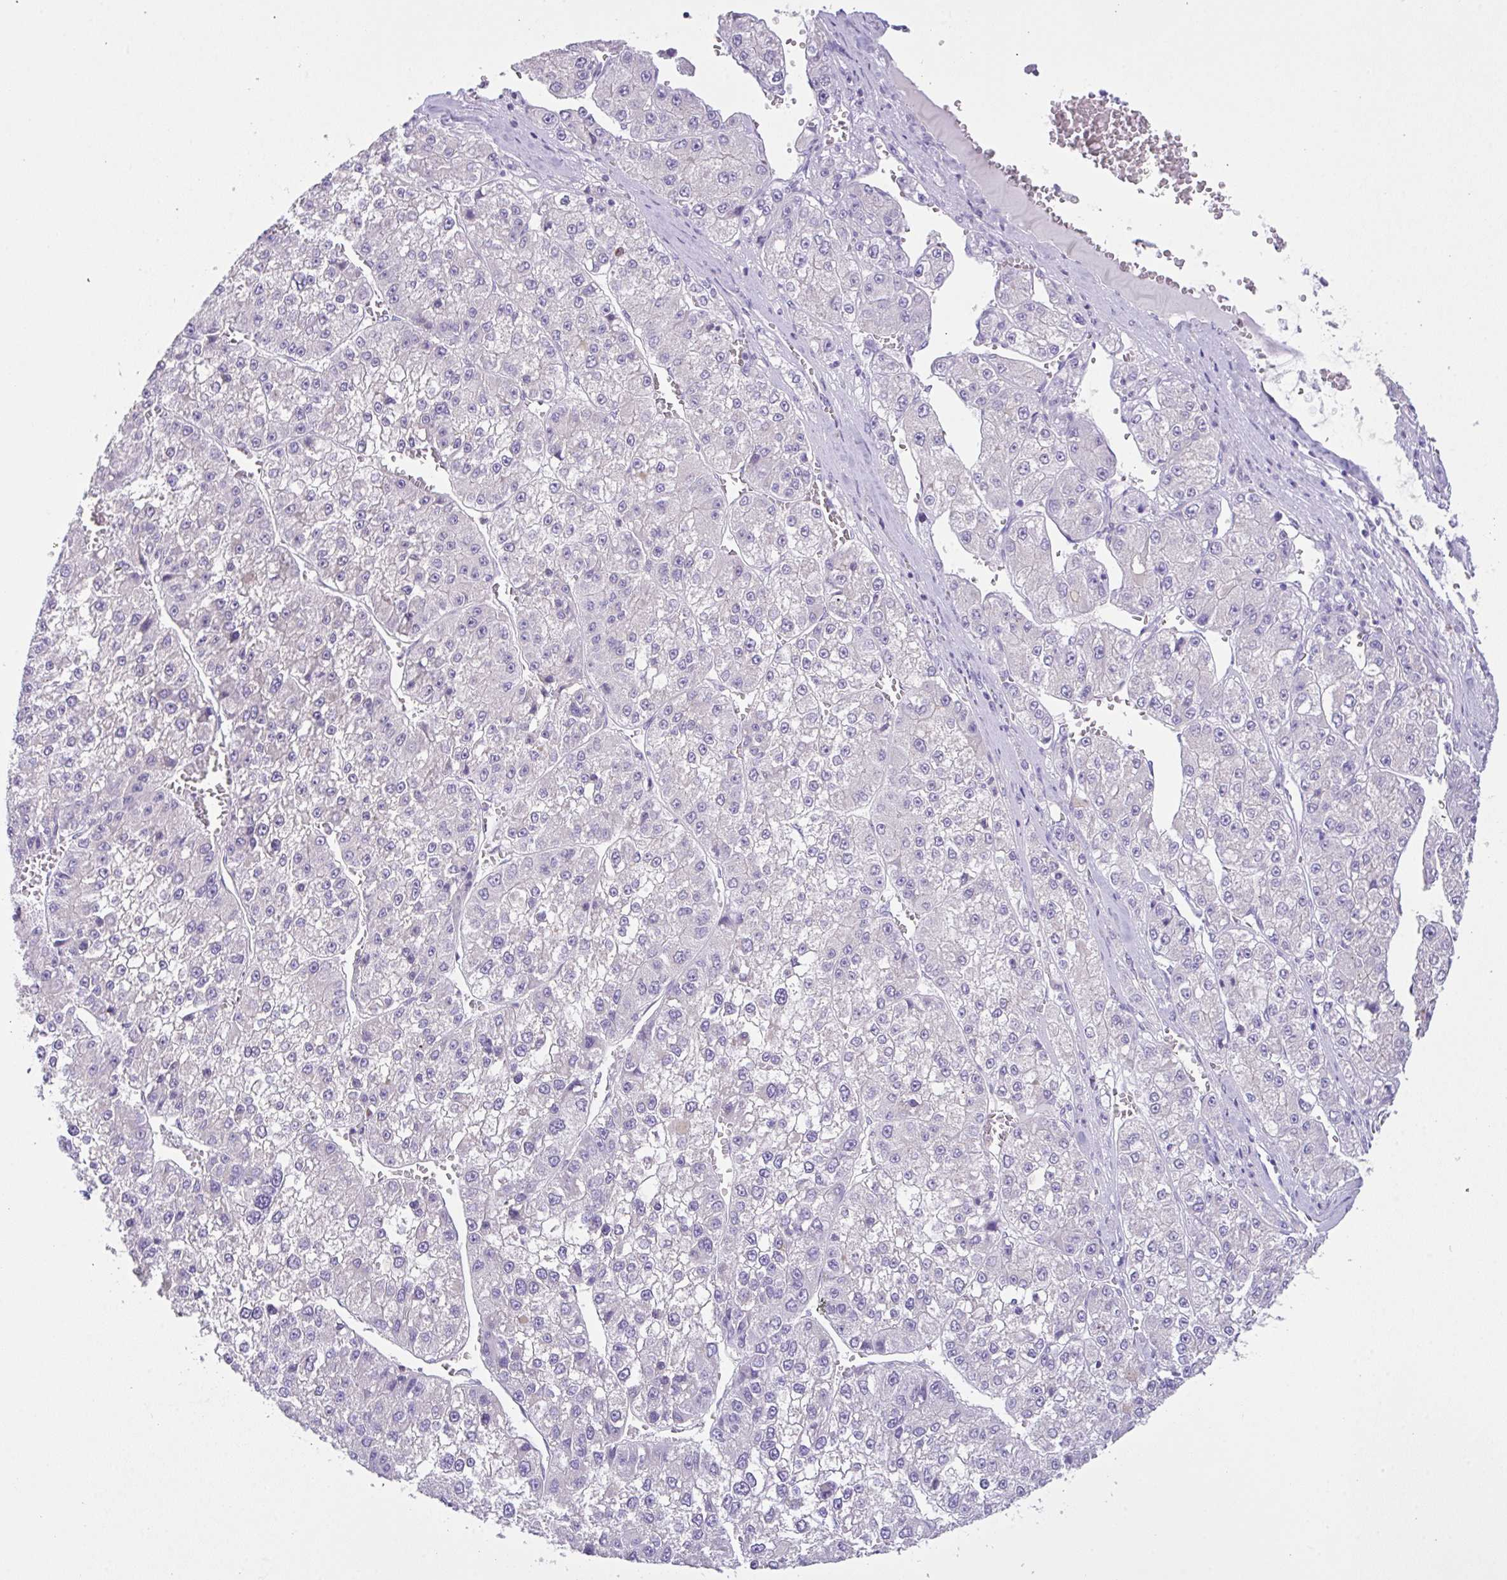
{"staining": {"intensity": "negative", "quantity": "none", "location": "none"}, "tissue": "liver cancer", "cell_type": "Tumor cells", "image_type": "cancer", "snomed": [{"axis": "morphology", "description": "Carcinoma, Hepatocellular, NOS"}, {"axis": "topography", "description": "Liver"}], "caption": "Hepatocellular carcinoma (liver) stained for a protein using immunohistochemistry displays no positivity tumor cells.", "gene": "CST11", "patient": {"sex": "female", "age": 73}}